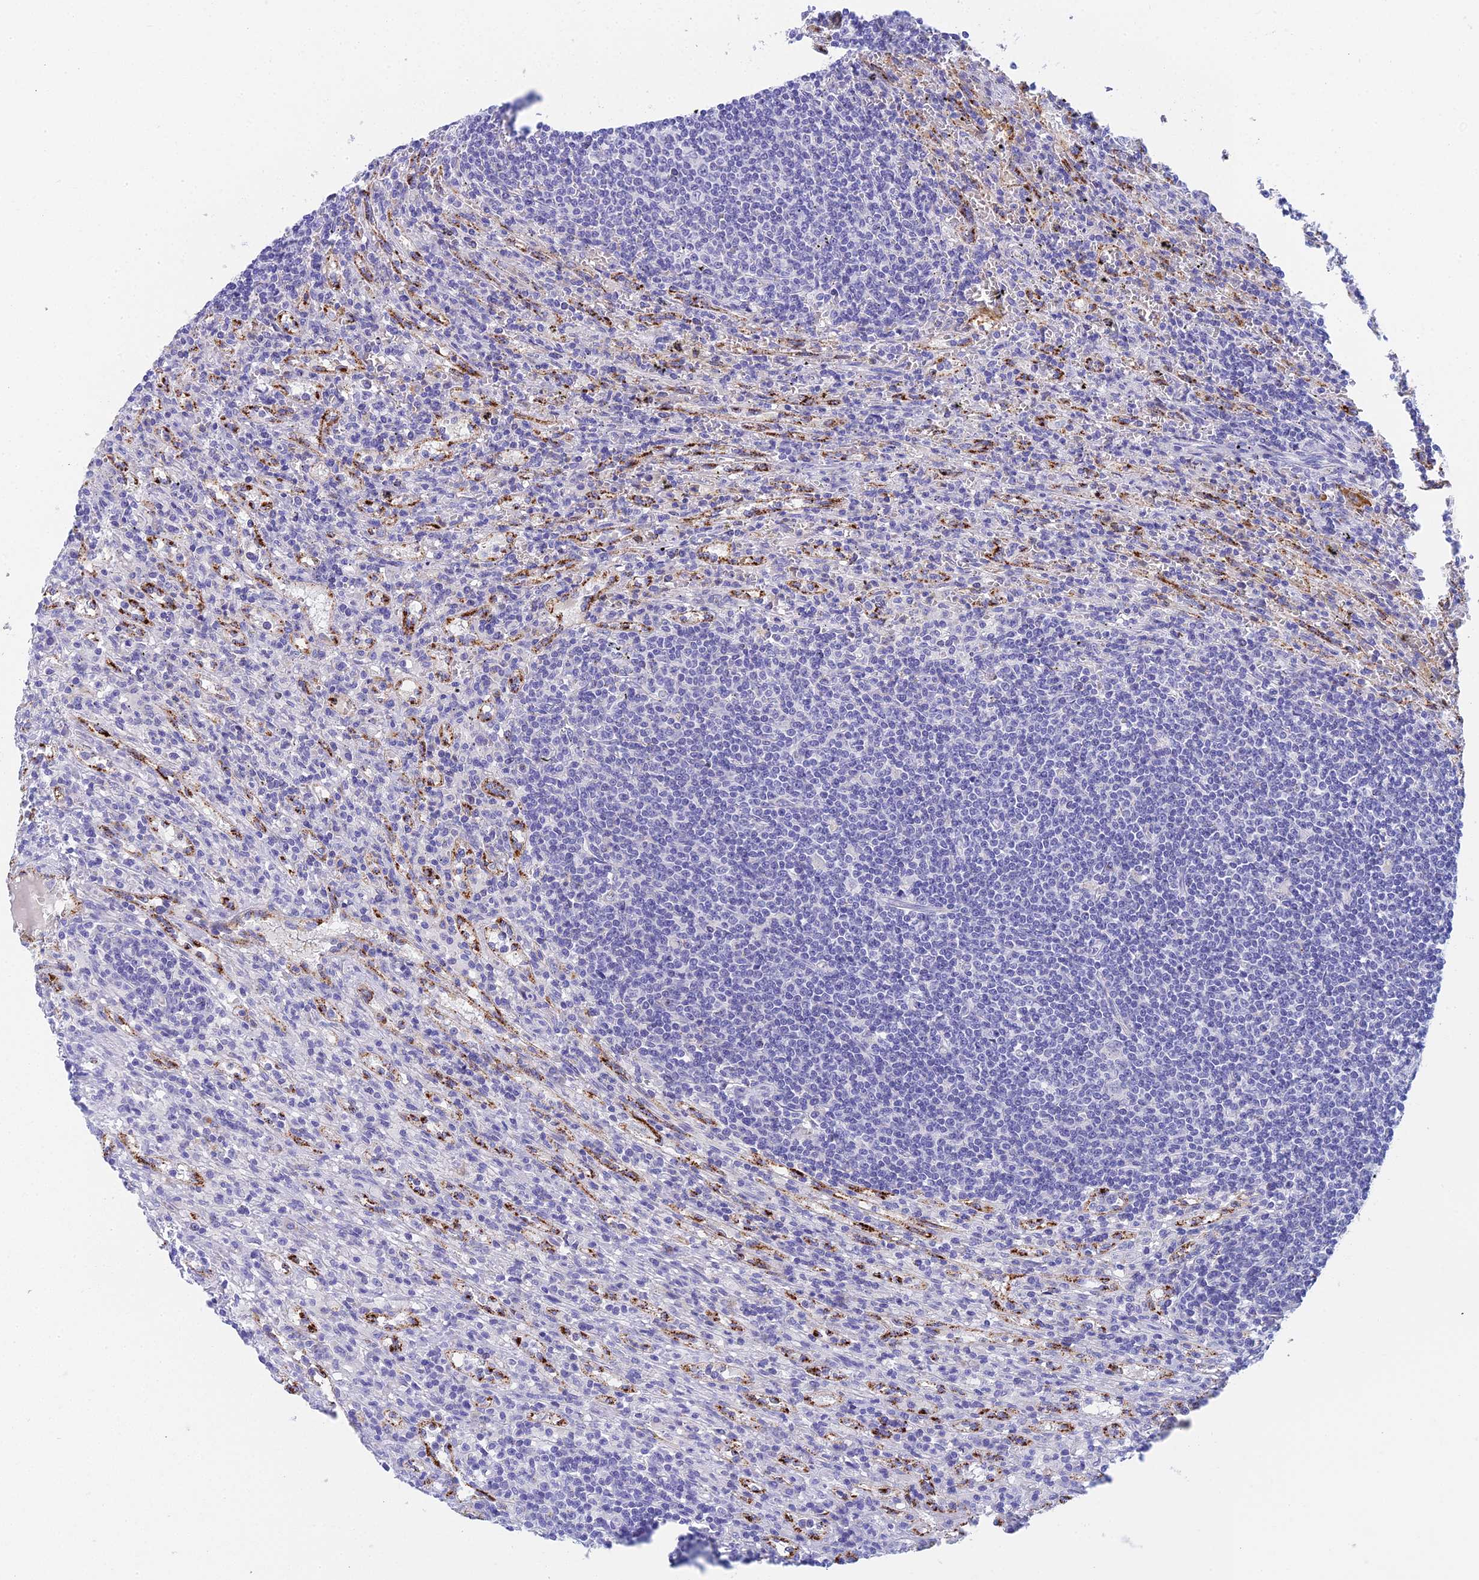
{"staining": {"intensity": "negative", "quantity": "none", "location": "none"}, "tissue": "lymphoma", "cell_type": "Tumor cells", "image_type": "cancer", "snomed": [{"axis": "morphology", "description": "Malignant lymphoma, non-Hodgkin's type, Low grade"}, {"axis": "topography", "description": "Spleen"}], "caption": "Protein analysis of lymphoma exhibits no significant positivity in tumor cells.", "gene": "ADAMTS13", "patient": {"sex": "male", "age": 76}}